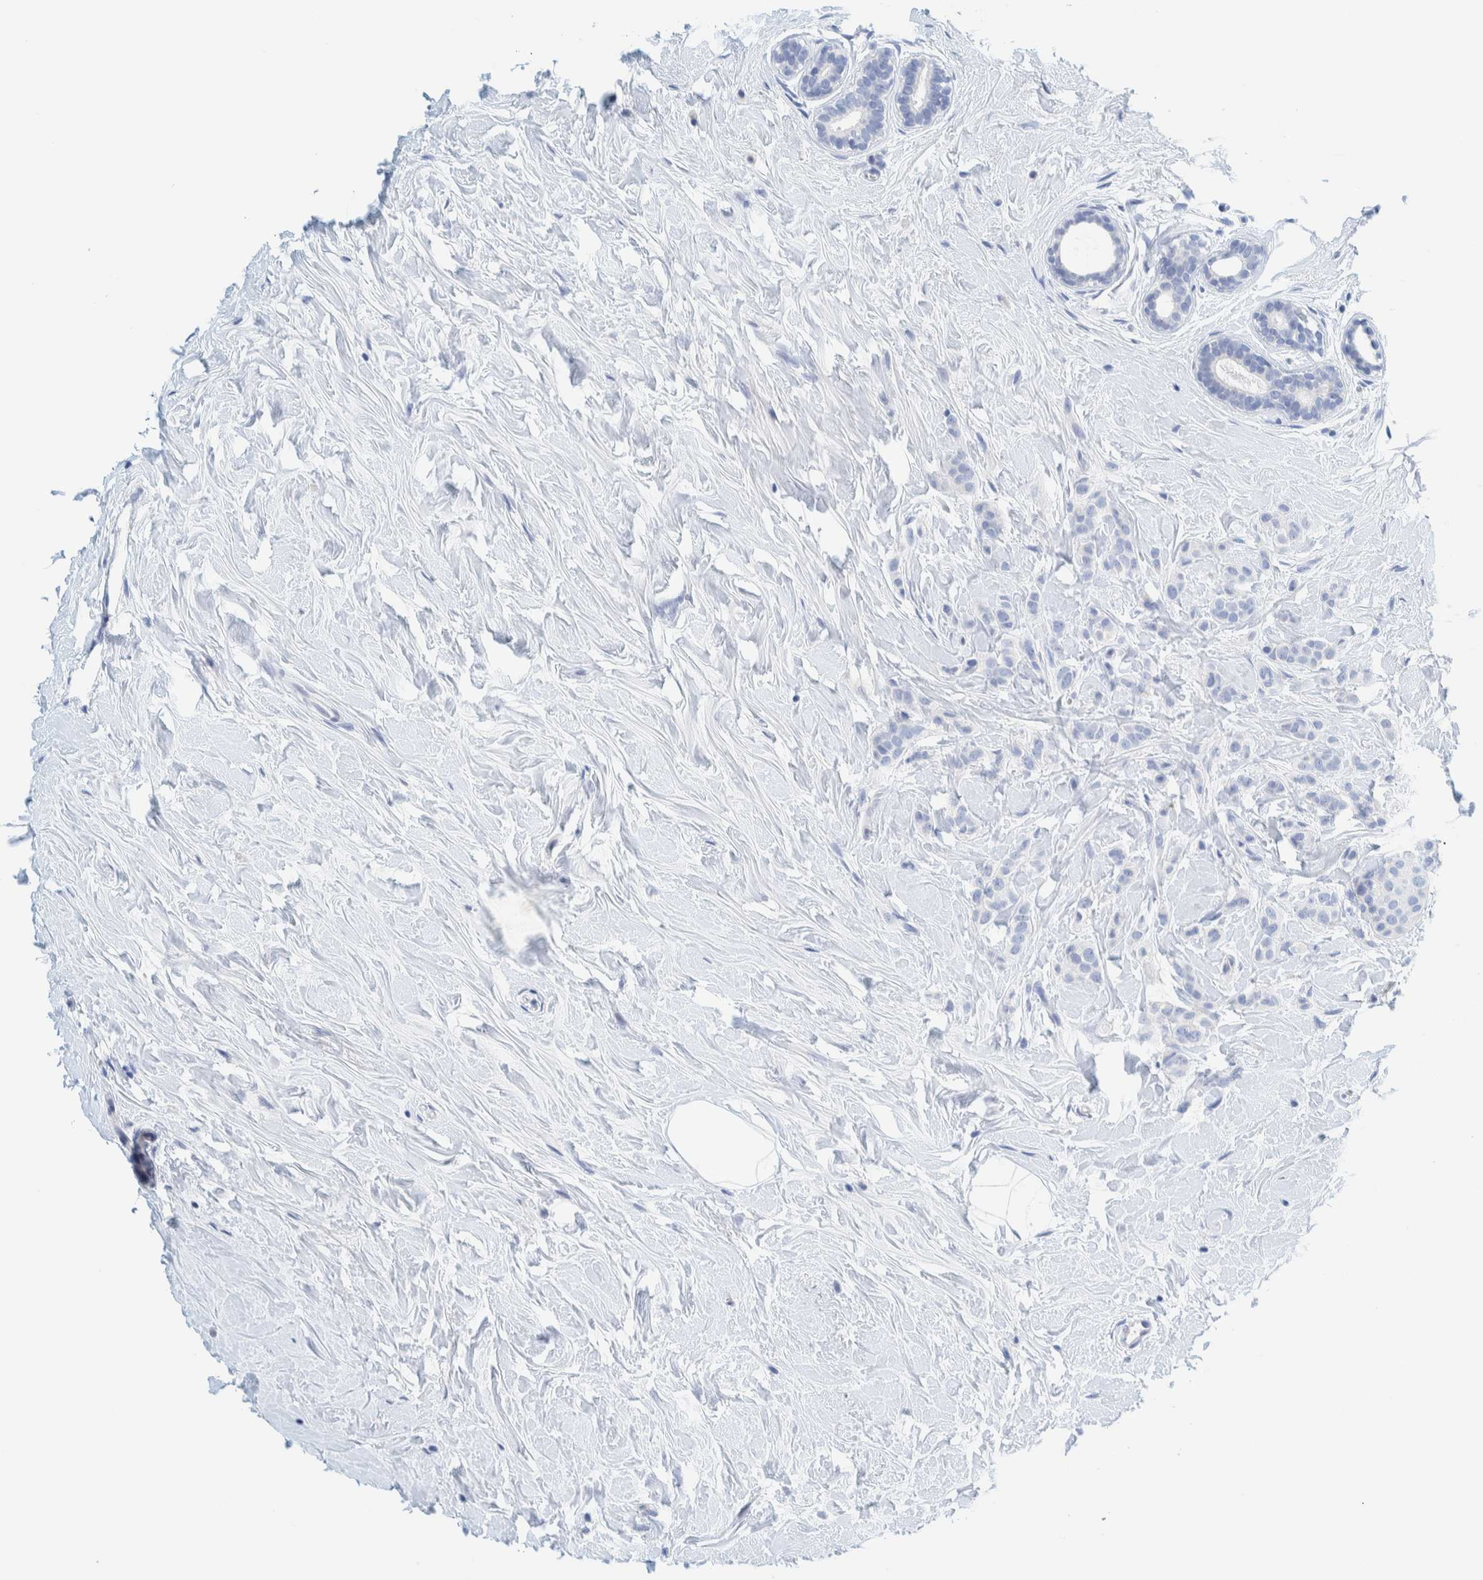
{"staining": {"intensity": "negative", "quantity": "none", "location": "none"}, "tissue": "breast cancer", "cell_type": "Tumor cells", "image_type": "cancer", "snomed": [{"axis": "morphology", "description": "Lobular carcinoma, in situ"}, {"axis": "morphology", "description": "Lobular carcinoma"}, {"axis": "topography", "description": "Breast"}], "caption": "Protein analysis of breast cancer (lobular carcinoma in situ) reveals no significant positivity in tumor cells. (DAB (3,3'-diaminobenzidine) immunohistochemistry visualized using brightfield microscopy, high magnification).", "gene": "MOG", "patient": {"sex": "female", "age": 41}}